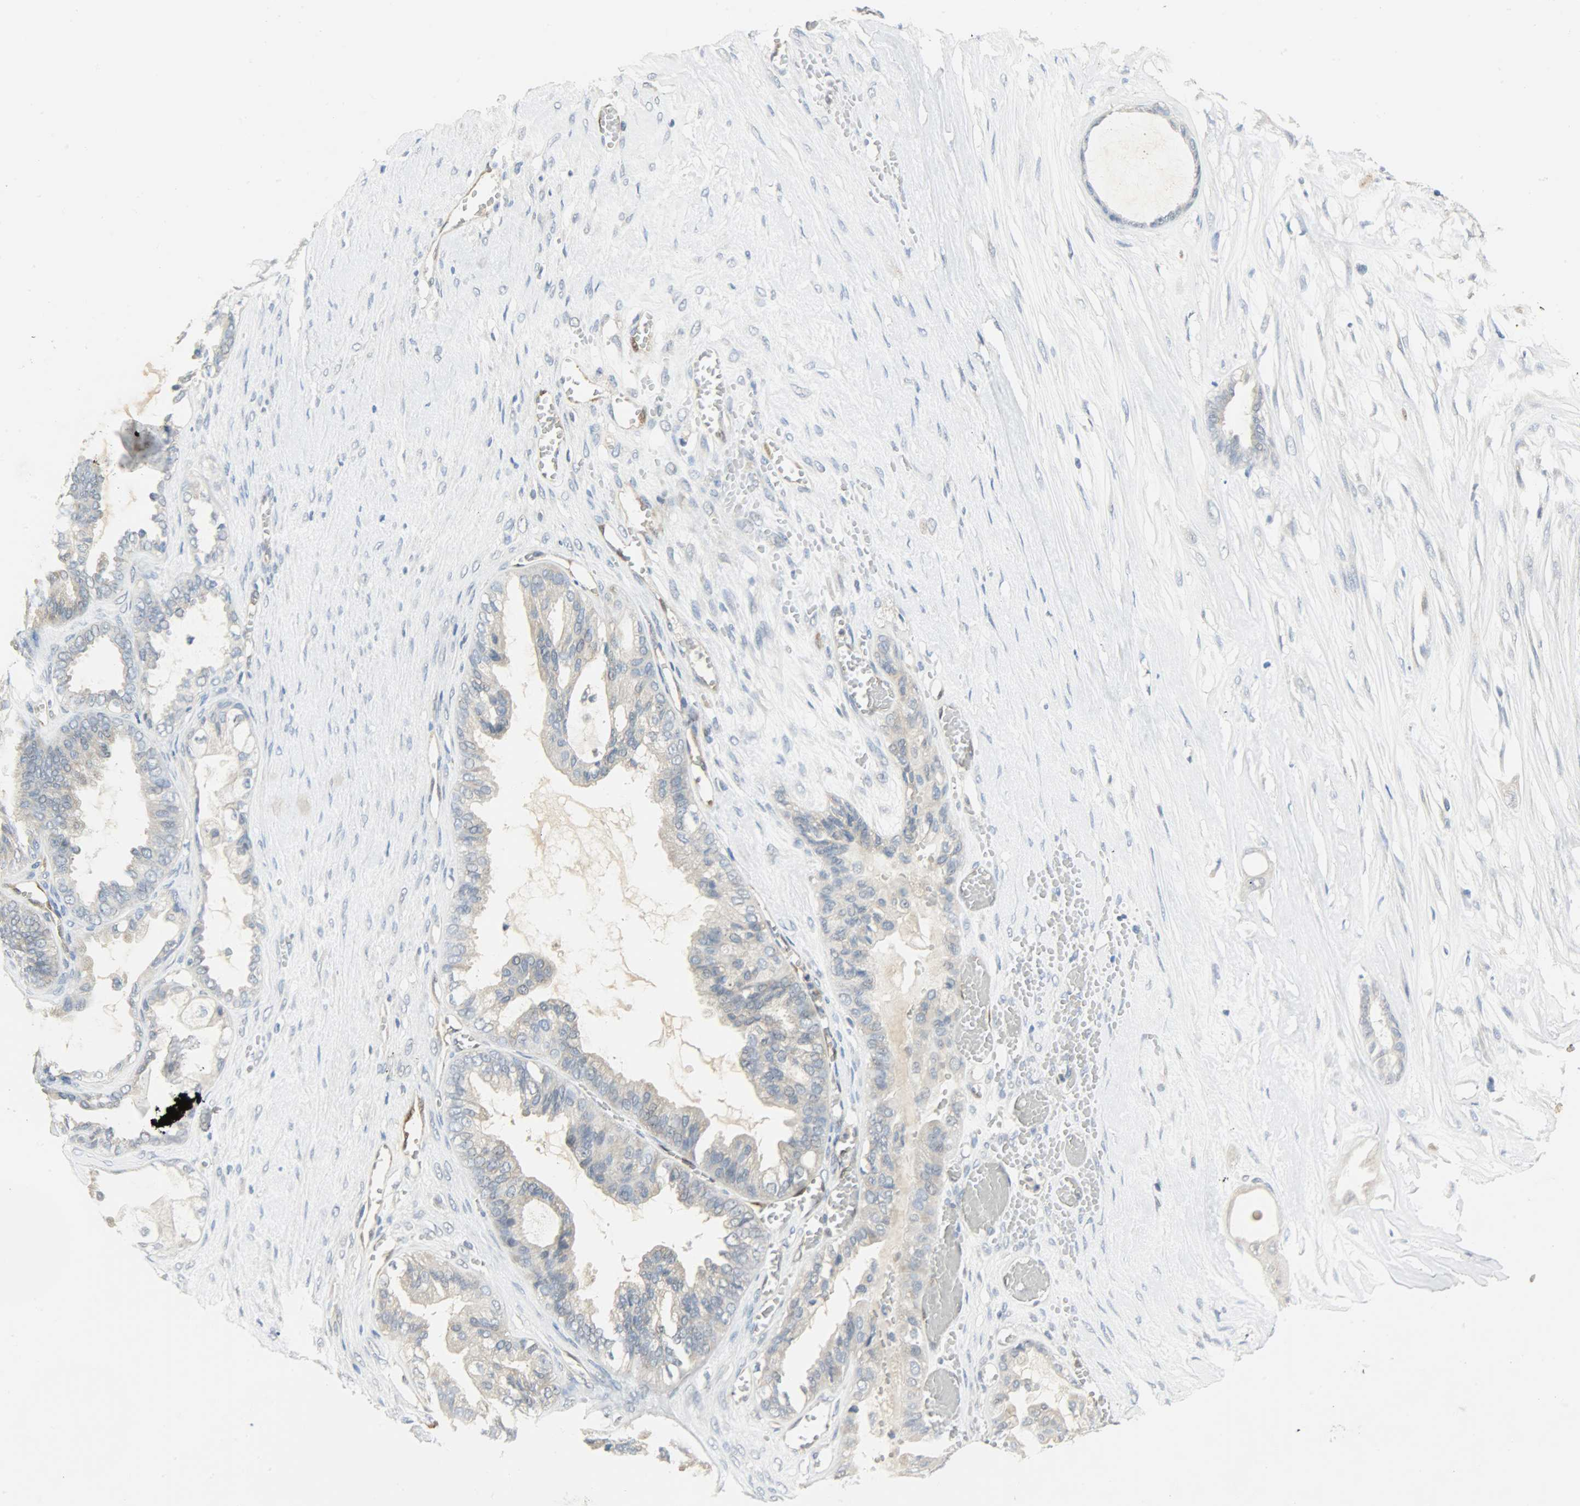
{"staining": {"intensity": "weak", "quantity": "25%-75%", "location": "cytoplasmic/membranous"}, "tissue": "ovarian cancer", "cell_type": "Tumor cells", "image_type": "cancer", "snomed": [{"axis": "morphology", "description": "Carcinoma, NOS"}, {"axis": "morphology", "description": "Carcinoma, endometroid"}, {"axis": "topography", "description": "Ovary"}], "caption": "Human ovarian cancer (endometroid carcinoma) stained with a brown dye exhibits weak cytoplasmic/membranous positive positivity in about 25%-75% of tumor cells.", "gene": "FKBP1A", "patient": {"sex": "female", "age": 50}}